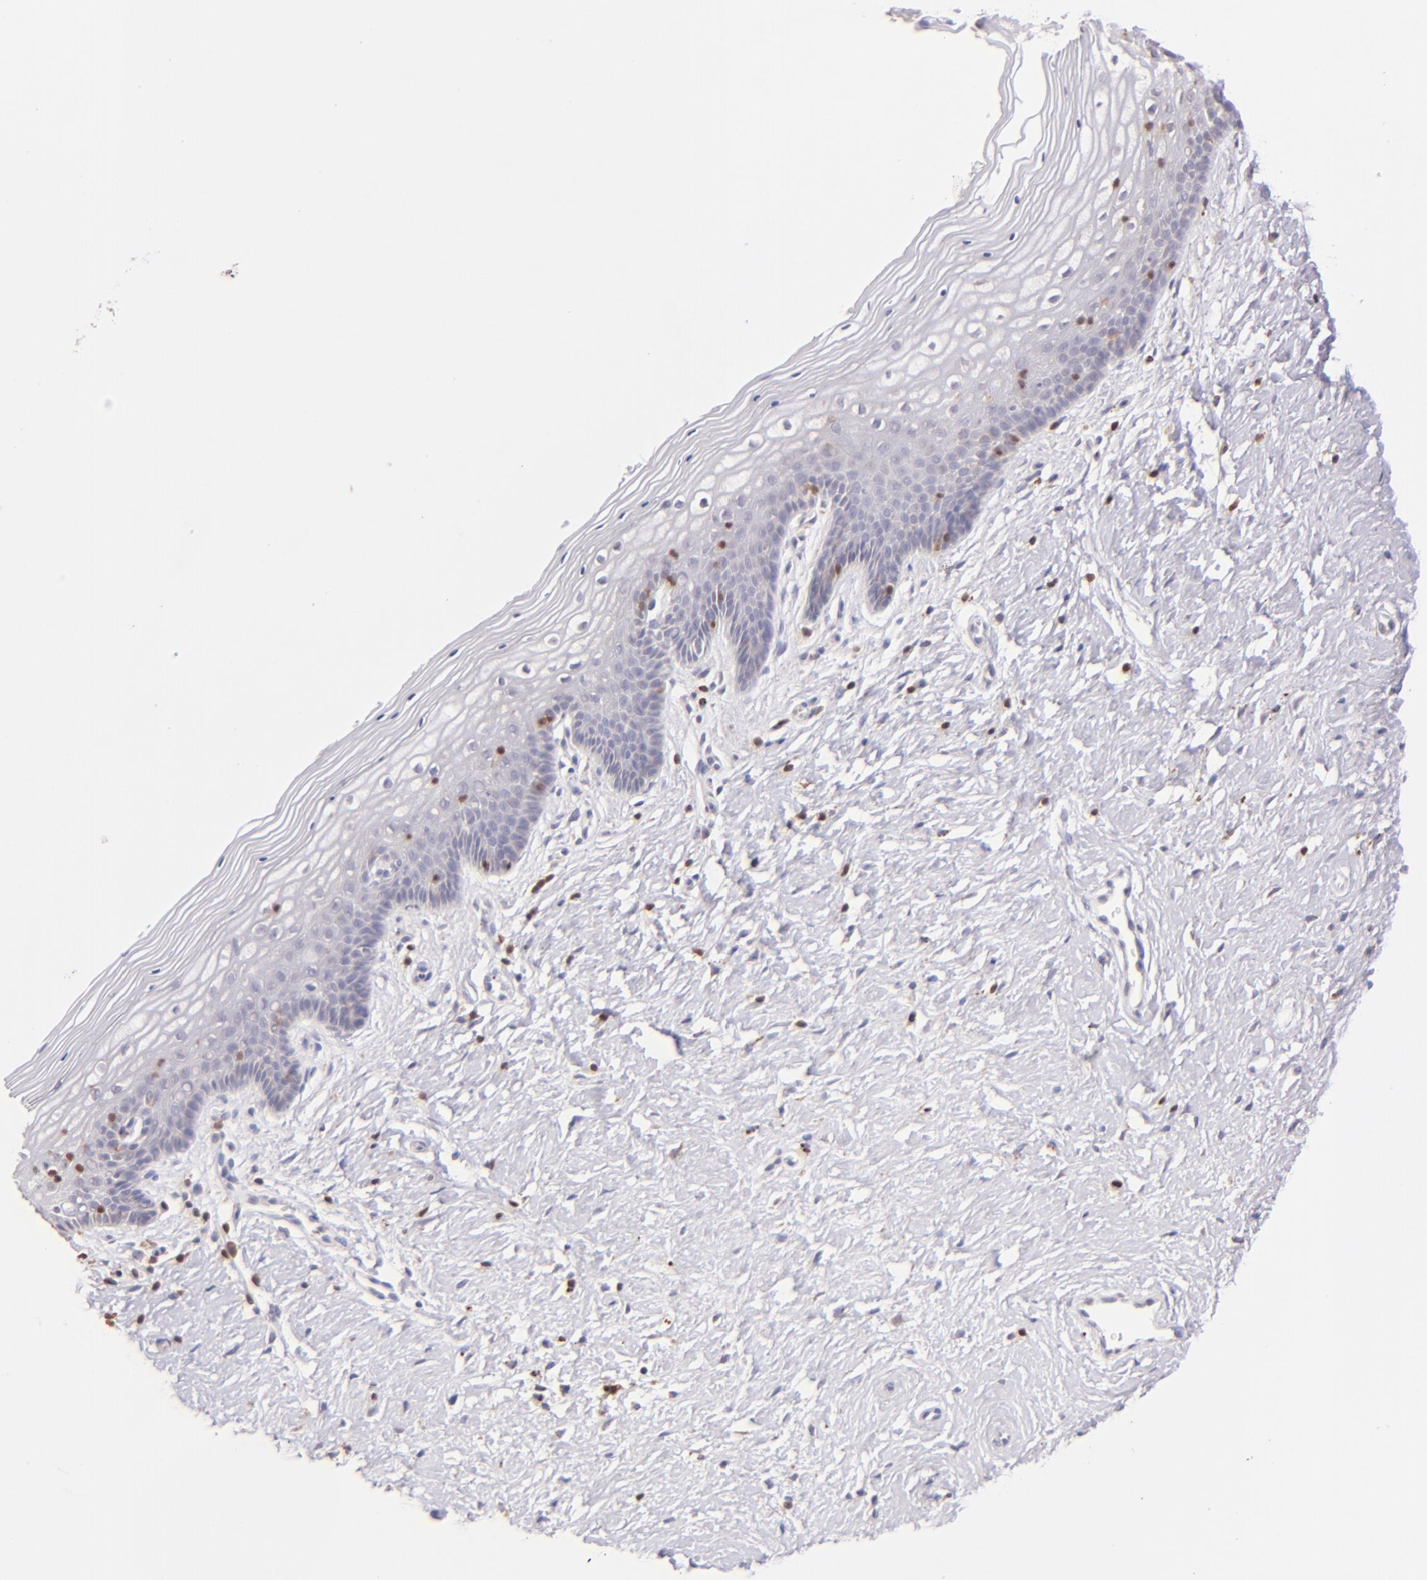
{"staining": {"intensity": "negative", "quantity": "none", "location": "none"}, "tissue": "vagina", "cell_type": "Squamous epithelial cells", "image_type": "normal", "snomed": [{"axis": "morphology", "description": "Normal tissue, NOS"}, {"axis": "topography", "description": "Vagina"}], "caption": "Immunohistochemistry (IHC) micrograph of benign vagina: human vagina stained with DAB (3,3'-diaminobenzidine) reveals no significant protein positivity in squamous epithelial cells.", "gene": "ZAP70", "patient": {"sex": "female", "age": 46}}